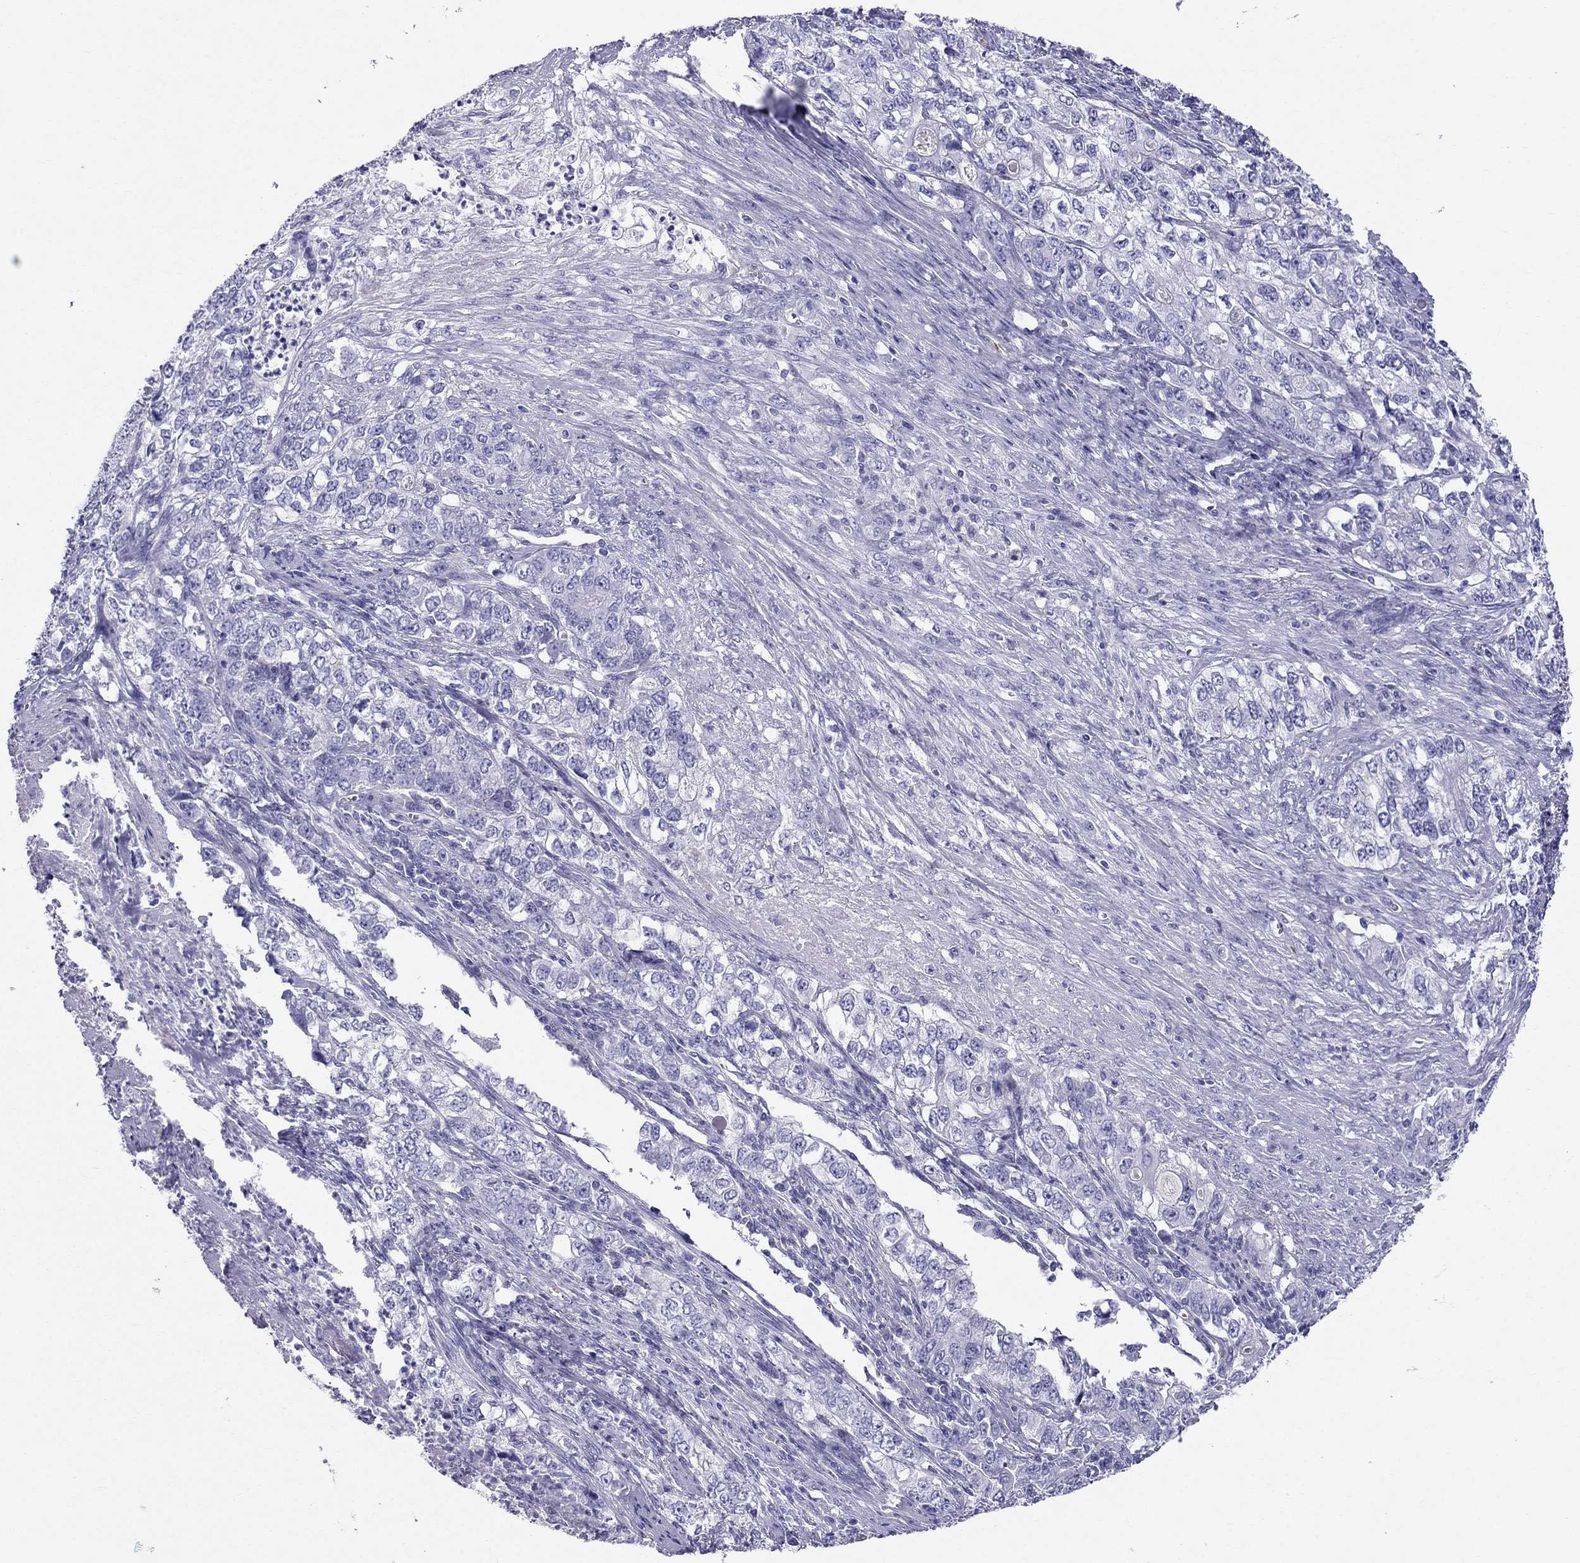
{"staining": {"intensity": "negative", "quantity": "none", "location": "none"}, "tissue": "stomach cancer", "cell_type": "Tumor cells", "image_type": "cancer", "snomed": [{"axis": "morphology", "description": "Adenocarcinoma, NOS"}, {"axis": "topography", "description": "Stomach, lower"}], "caption": "Tumor cells show no significant protein expression in stomach adenocarcinoma. Brightfield microscopy of IHC stained with DAB (3,3'-diaminobenzidine) (brown) and hematoxylin (blue), captured at high magnification.", "gene": "DNAAF6", "patient": {"sex": "female", "age": 72}}